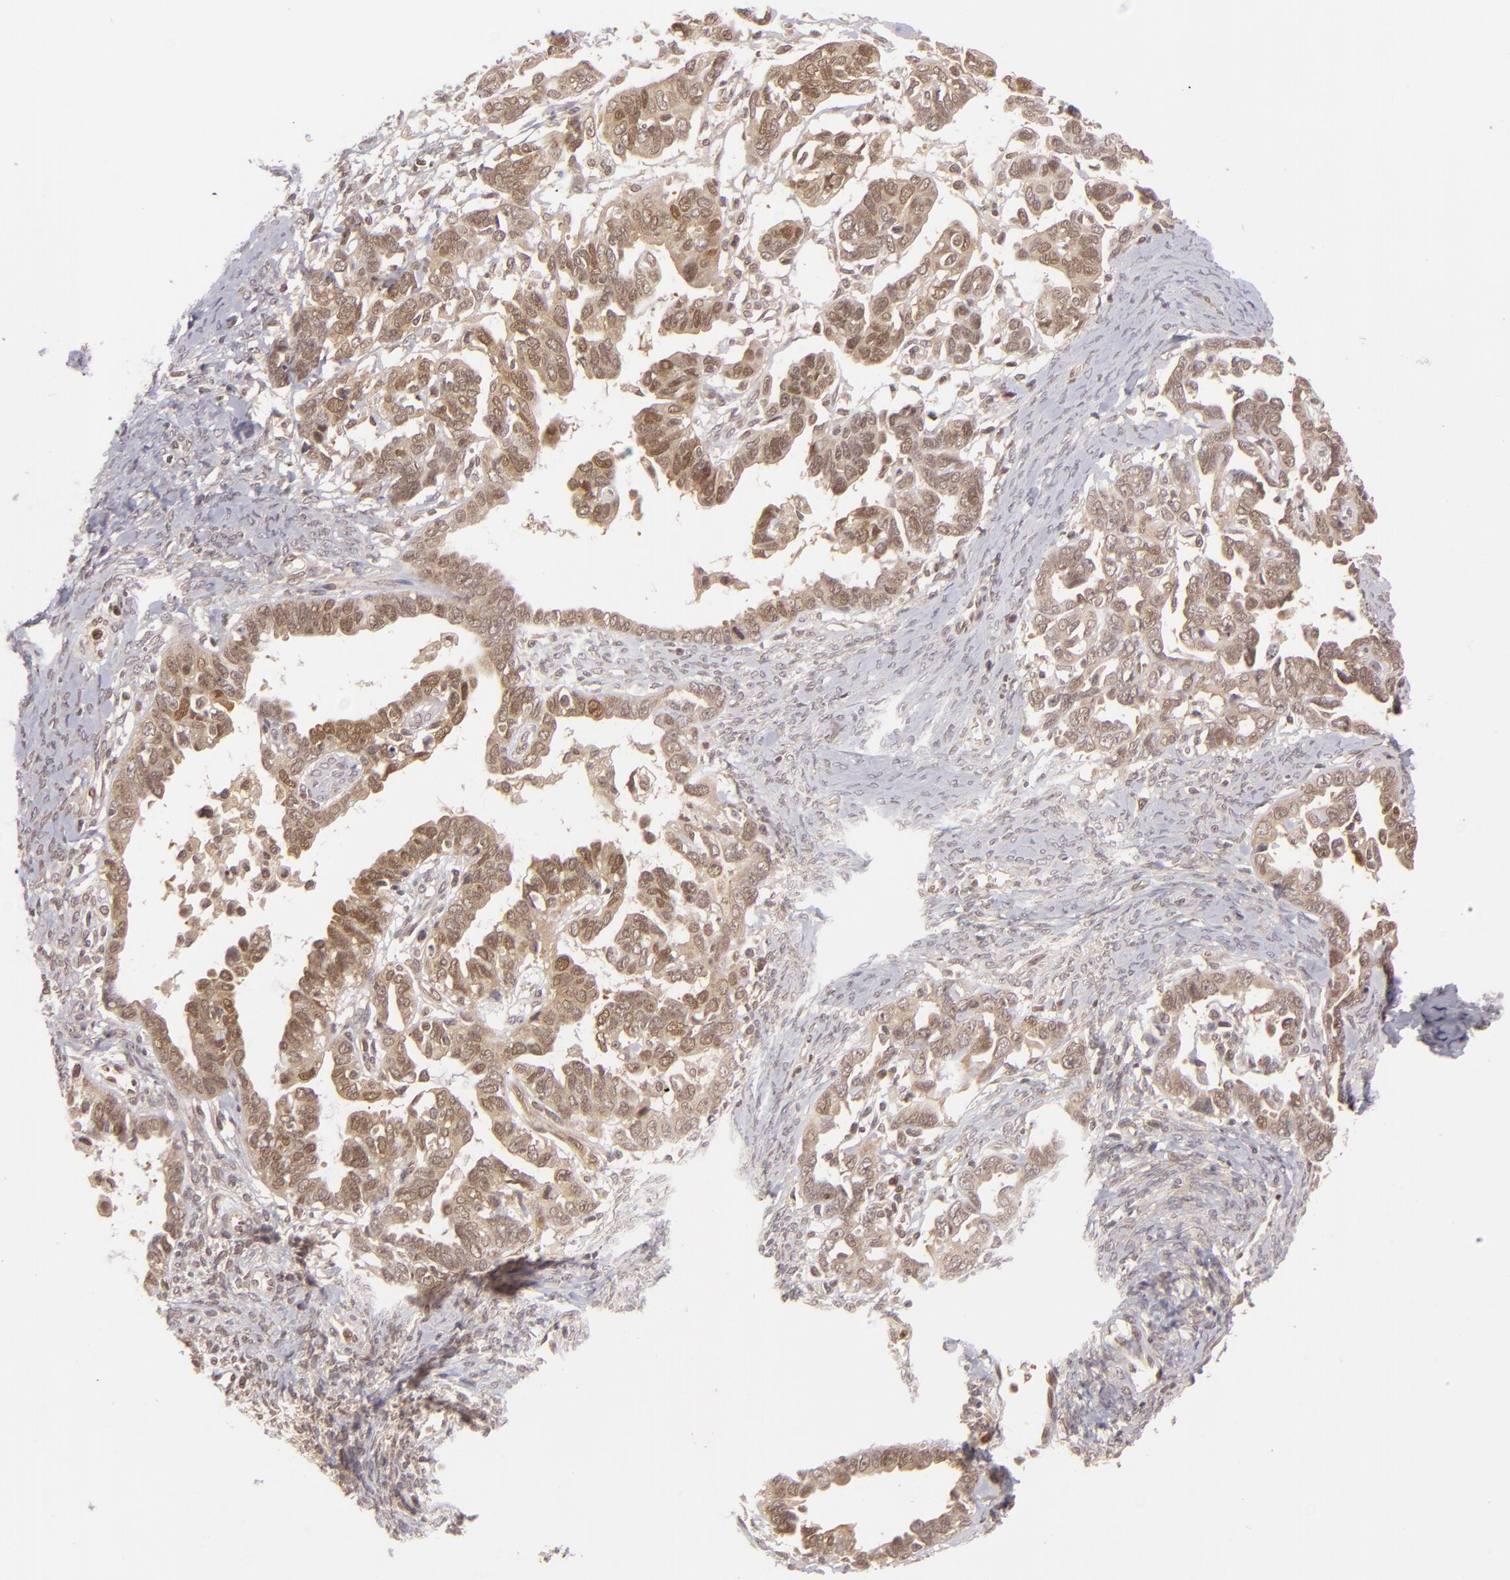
{"staining": {"intensity": "moderate", "quantity": ">75%", "location": "cytoplasmic/membranous,nuclear"}, "tissue": "ovarian cancer", "cell_type": "Tumor cells", "image_type": "cancer", "snomed": [{"axis": "morphology", "description": "Cystadenocarcinoma, serous, NOS"}, {"axis": "topography", "description": "Ovary"}], "caption": "This micrograph exhibits immunohistochemistry (IHC) staining of human serous cystadenocarcinoma (ovarian), with medium moderate cytoplasmic/membranous and nuclear positivity in approximately >75% of tumor cells.", "gene": "ZBTB33", "patient": {"sex": "female", "age": 69}}